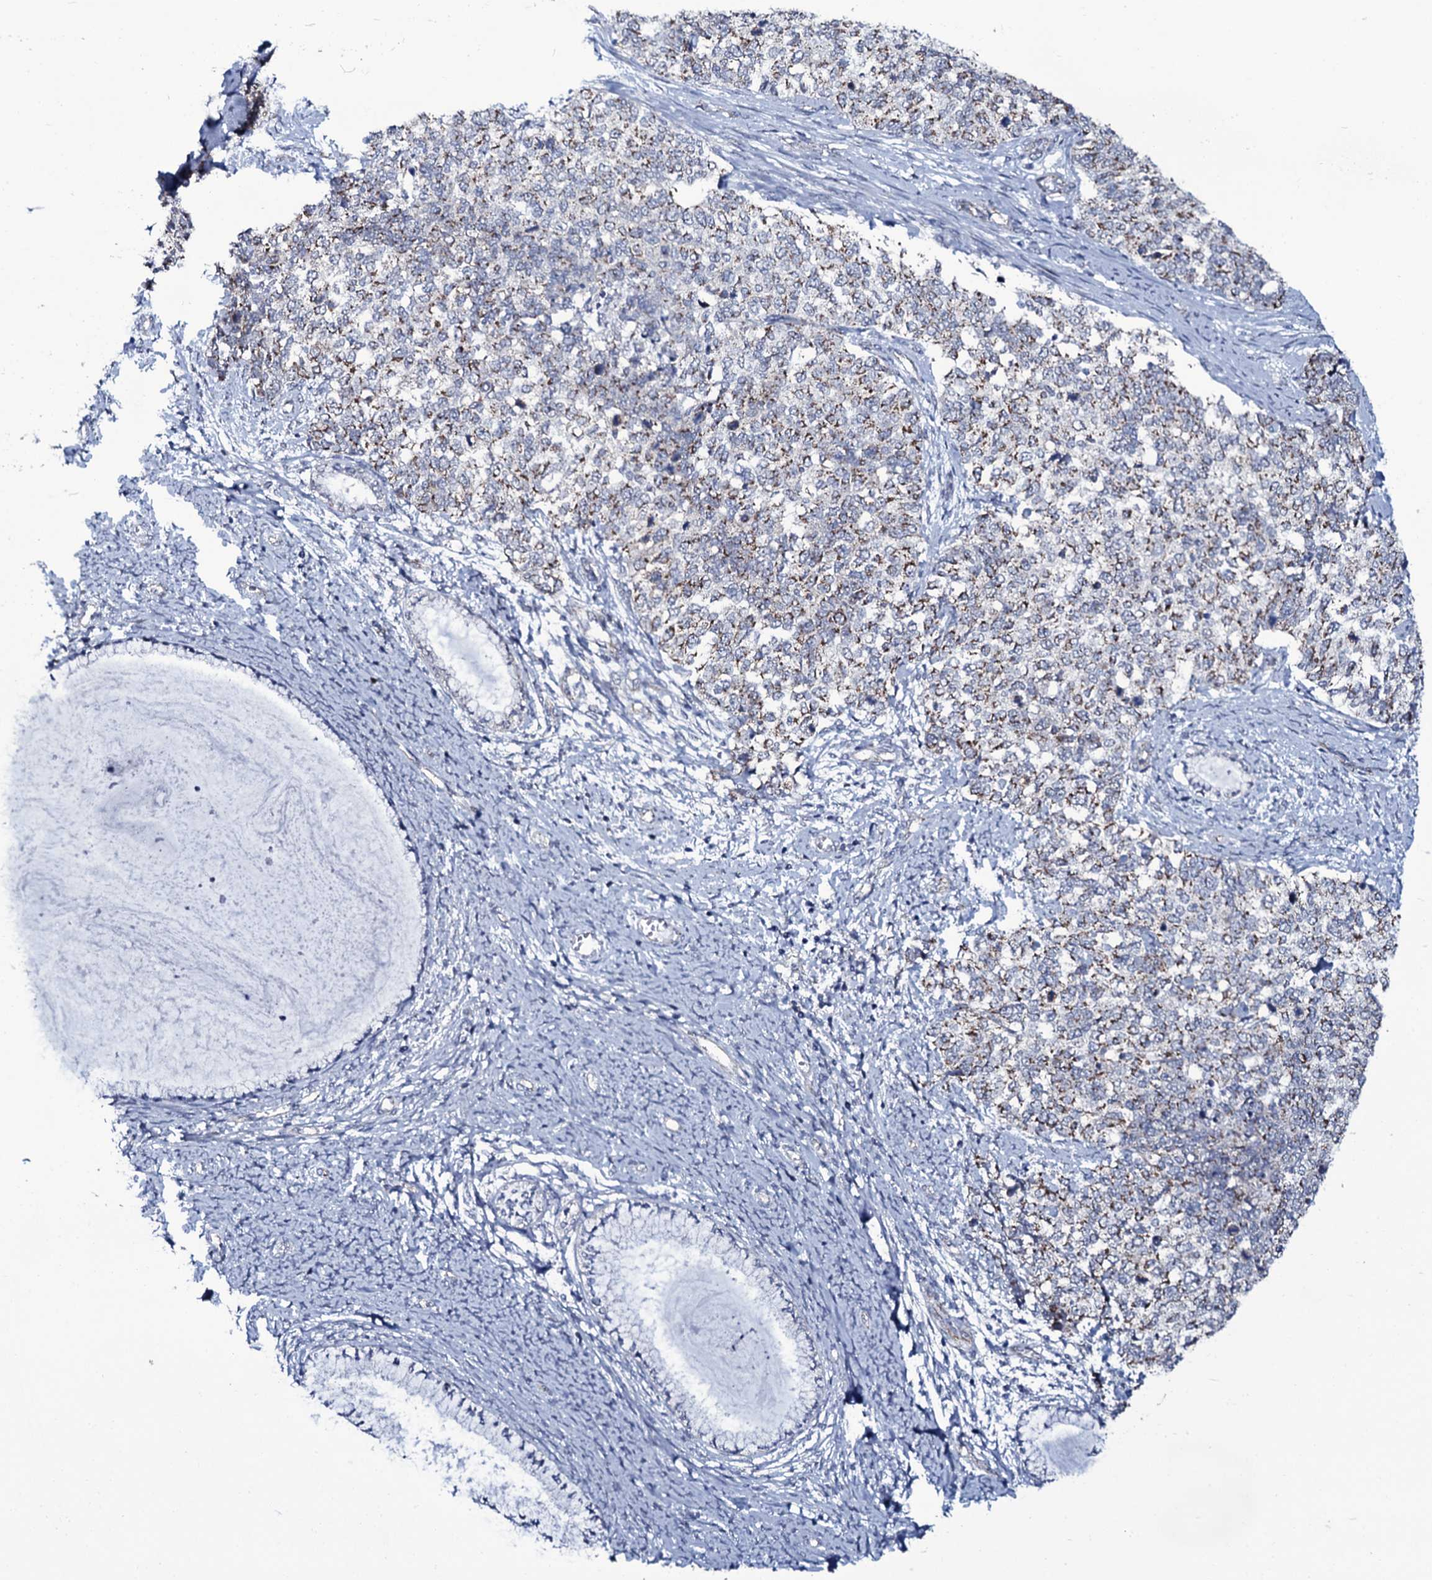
{"staining": {"intensity": "weak", "quantity": "25%-75%", "location": "cytoplasmic/membranous"}, "tissue": "cervical cancer", "cell_type": "Tumor cells", "image_type": "cancer", "snomed": [{"axis": "morphology", "description": "Squamous cell carcinoma, NOS"}, {"axis": "topography", "description": "Cervix"}], "caption": "Tumor cells show low levels of weak cytoplasmic/membranous staining in approximately 25%-75% of cells in human cervical squamous cell carcinoma. (Brightfield microscopy of DAB IHC at high magnification).", "gene": "WIPF3", "patient": {"sex": "female", "age": 63}}